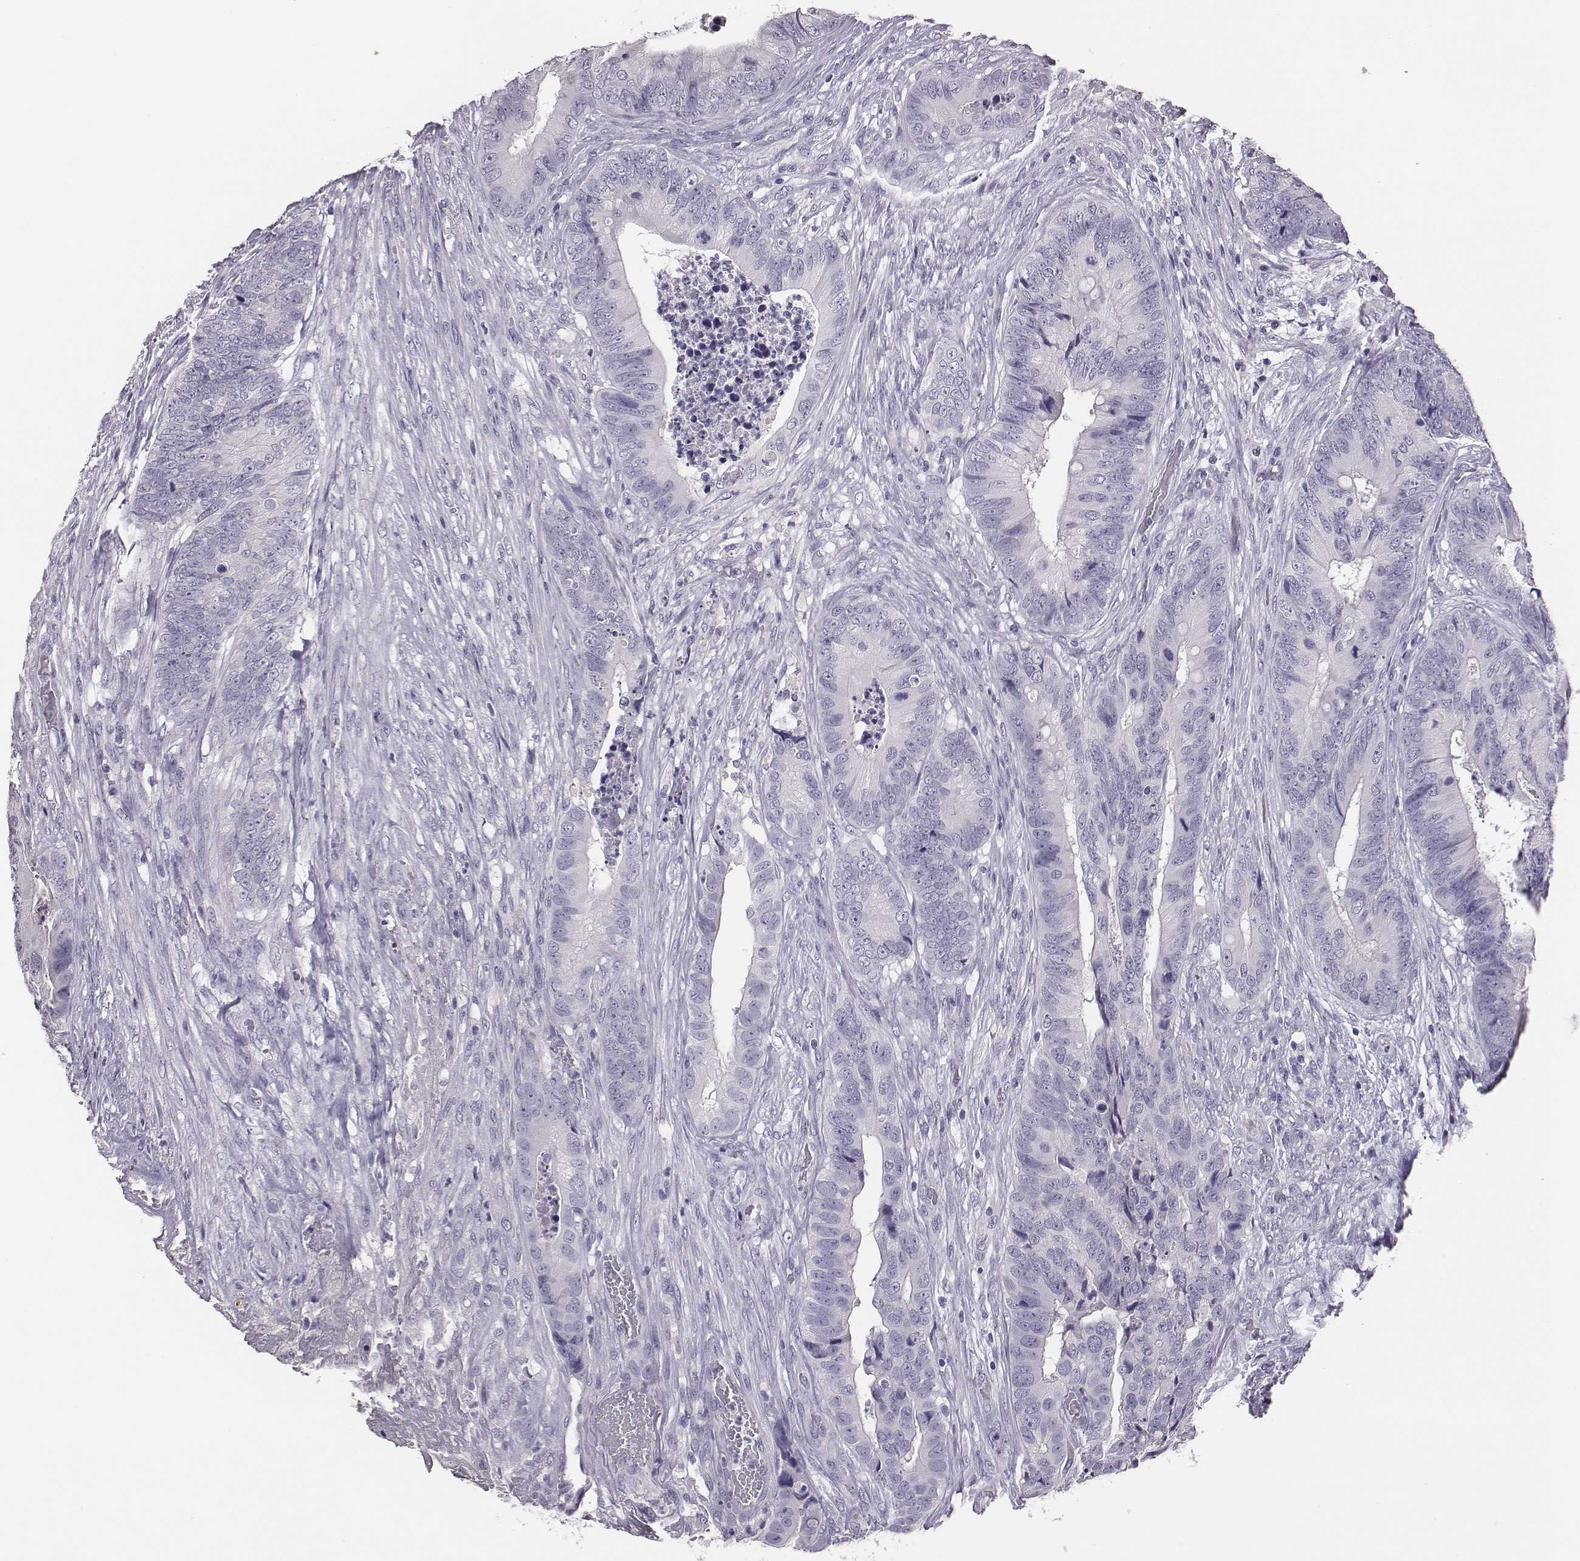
{"staining": {"intensity": "negative", "quantity": "none", "location": "none"}, "tissue": "colorectal cancer", "cell_type": "Tumor cells", "image_type": "cancer", "snomed": [{"axis": "morphology", "description": "Adenocarcinoma, NOS"}, {"axis": "topography", "description": "Colon"}], "caption": "A micrograph of human adenocarcinoma (colorectal) is negative for staining in tumor cells.", "gene": "EN1", "patient": {"sex": "male", "age": 84}}